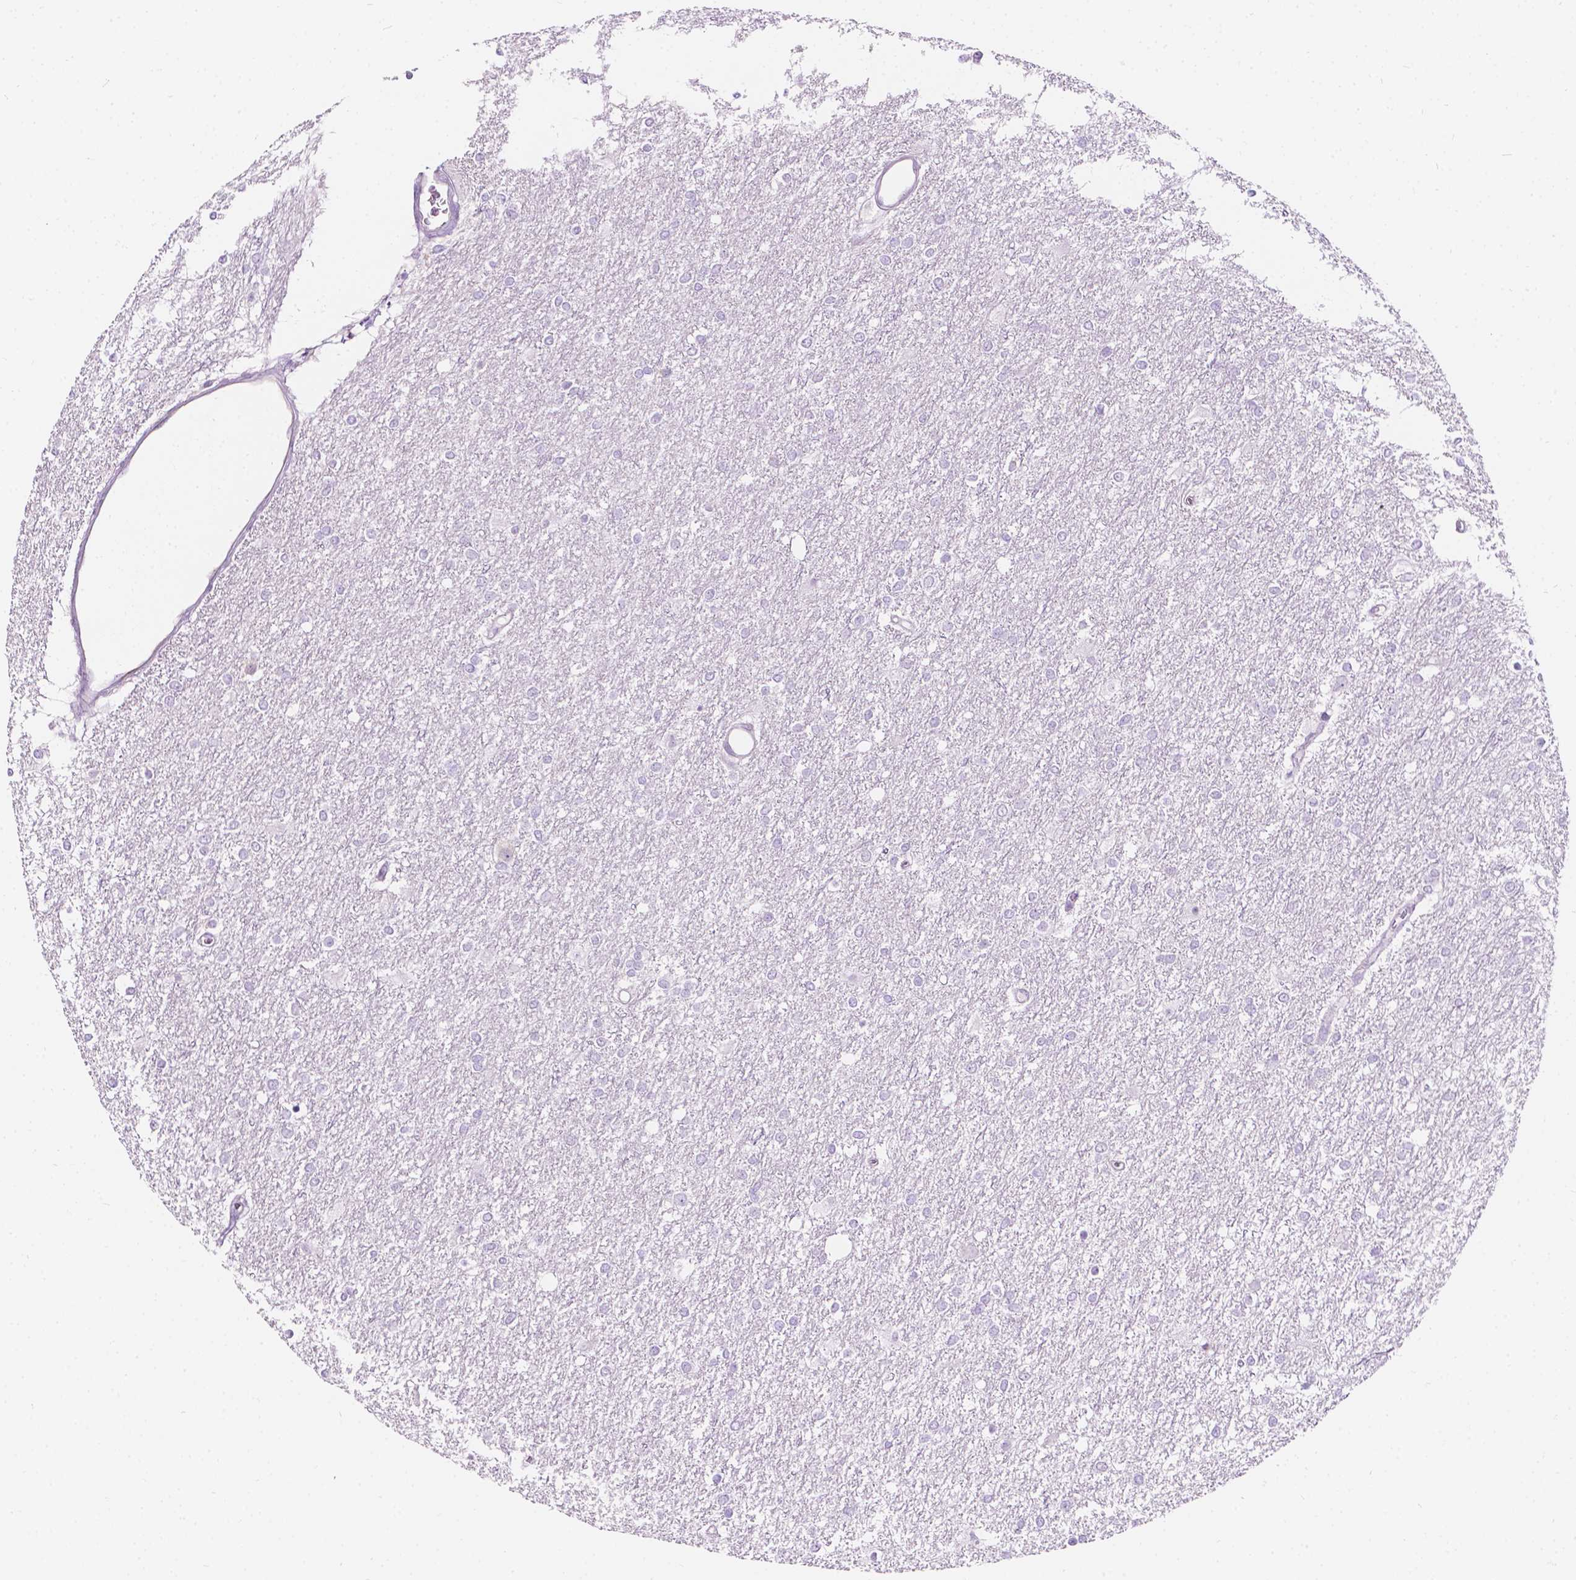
{"staining": {"intensity": "negative", "quantity": "none", "location": "none"}, "tissue": "glioma", "cell_type": "Tumor cells", "image_type": "cancer", "snomed": [{"axis": "morphology", "description": "Glioma, malignant, High grade"}, {"axis": "topography", "description": "Brain"}], "caption": "There is no significant staining in tumor cells of glioma.", "gene": "NOS1AP", "patient": {"sex": "female", "age": 61}}